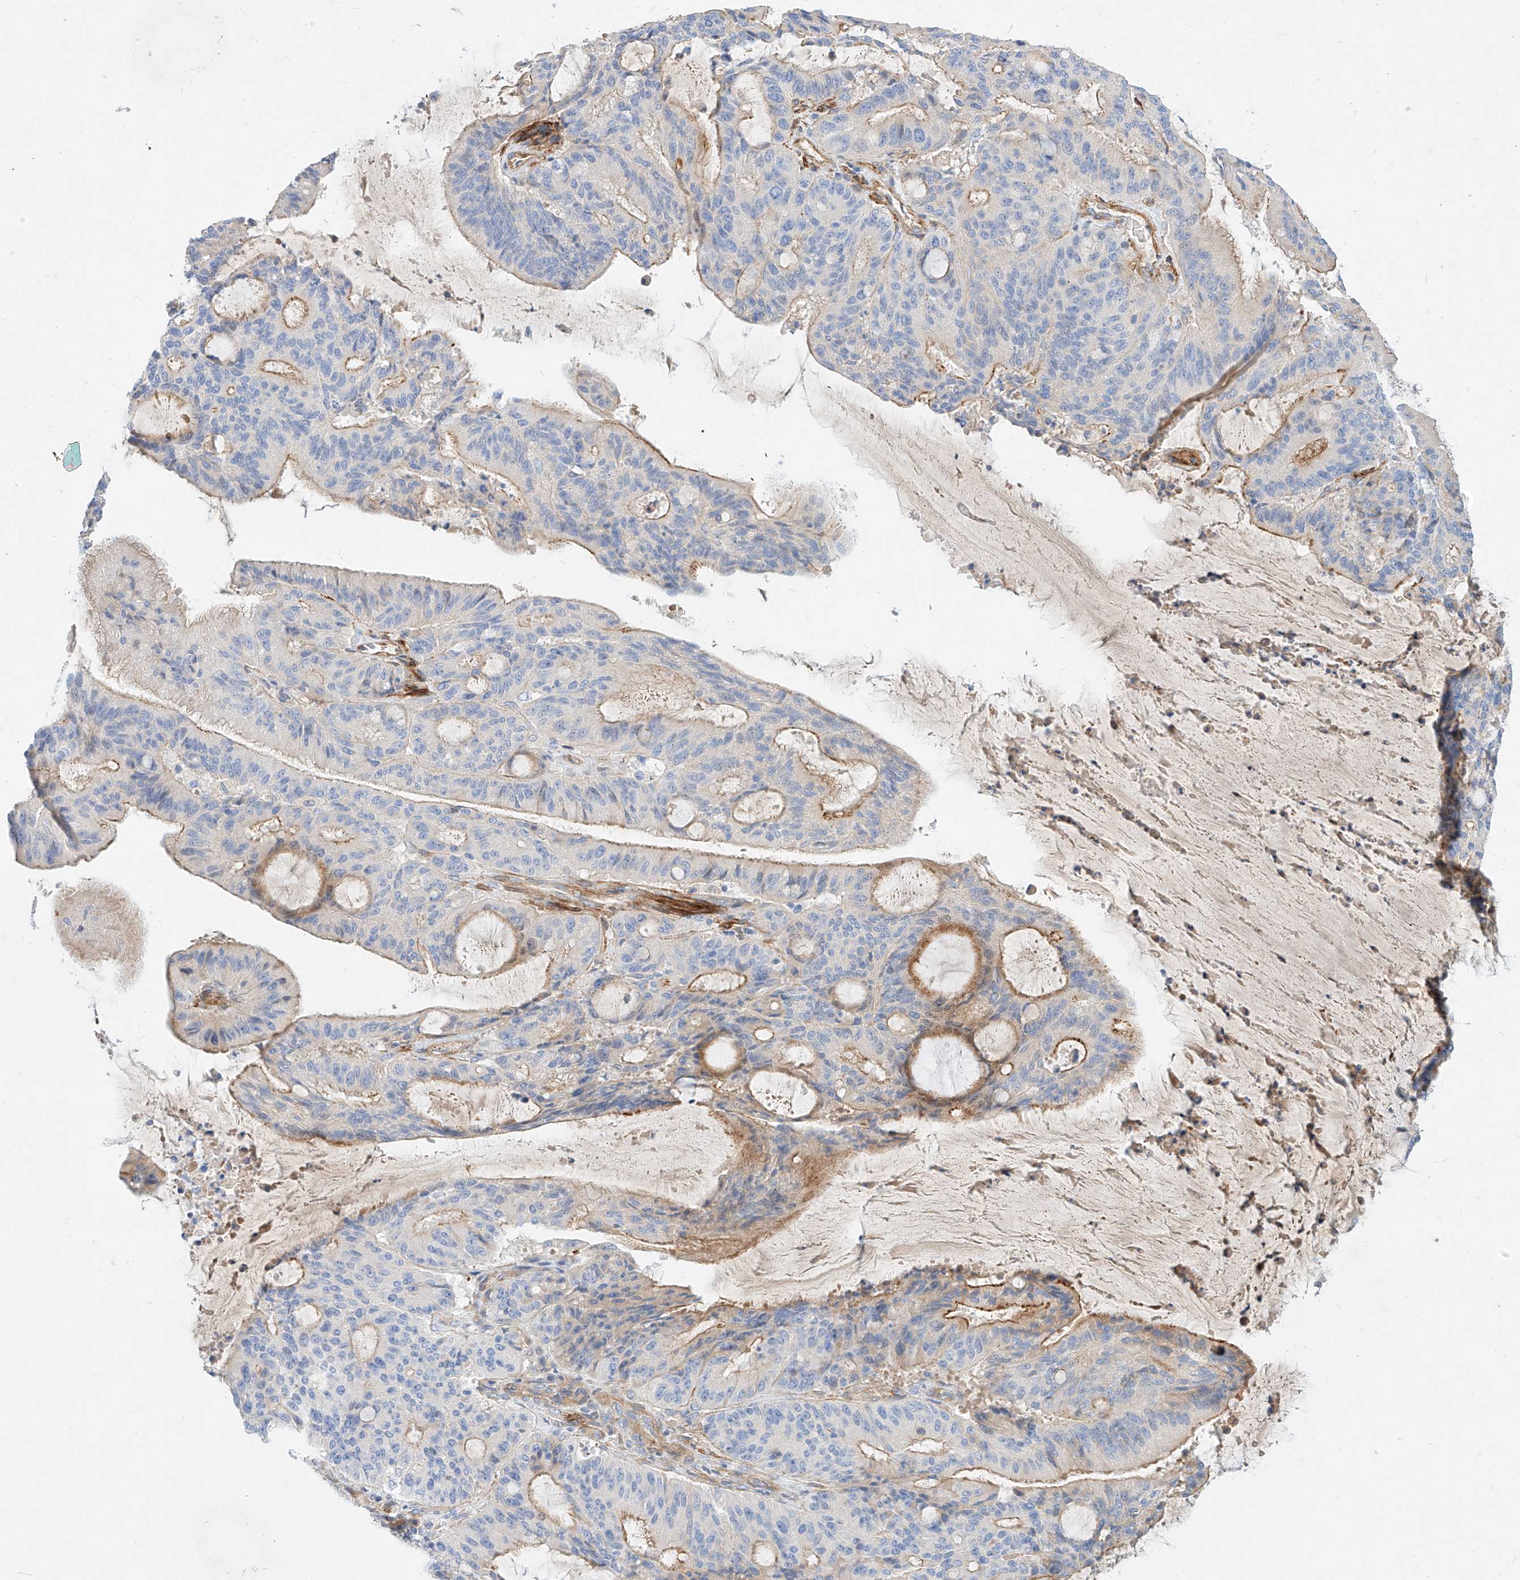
{"staining": {"intensity": "negative", "quantity": "none", "location": "none"}, "tissue": "liver cancer", "cell_type": "Tumor cells", "image_type": "cancer", "snomed": [{"axis": "morphology", "description": "Normal tissue, NOS"}, {"axis": "morphology", "description": "Cholangiocarcinoma"}, {"axis": "topography", "description": "Liver"}, {"axis": "topography", "description": "Peripheral nerve tissue"}], "caption": "A photomicrograph of human liver cancer is negative for staining in tumor cells.", "gene": "KCNH5", "patient": {"sex": "female", "age": 73}}